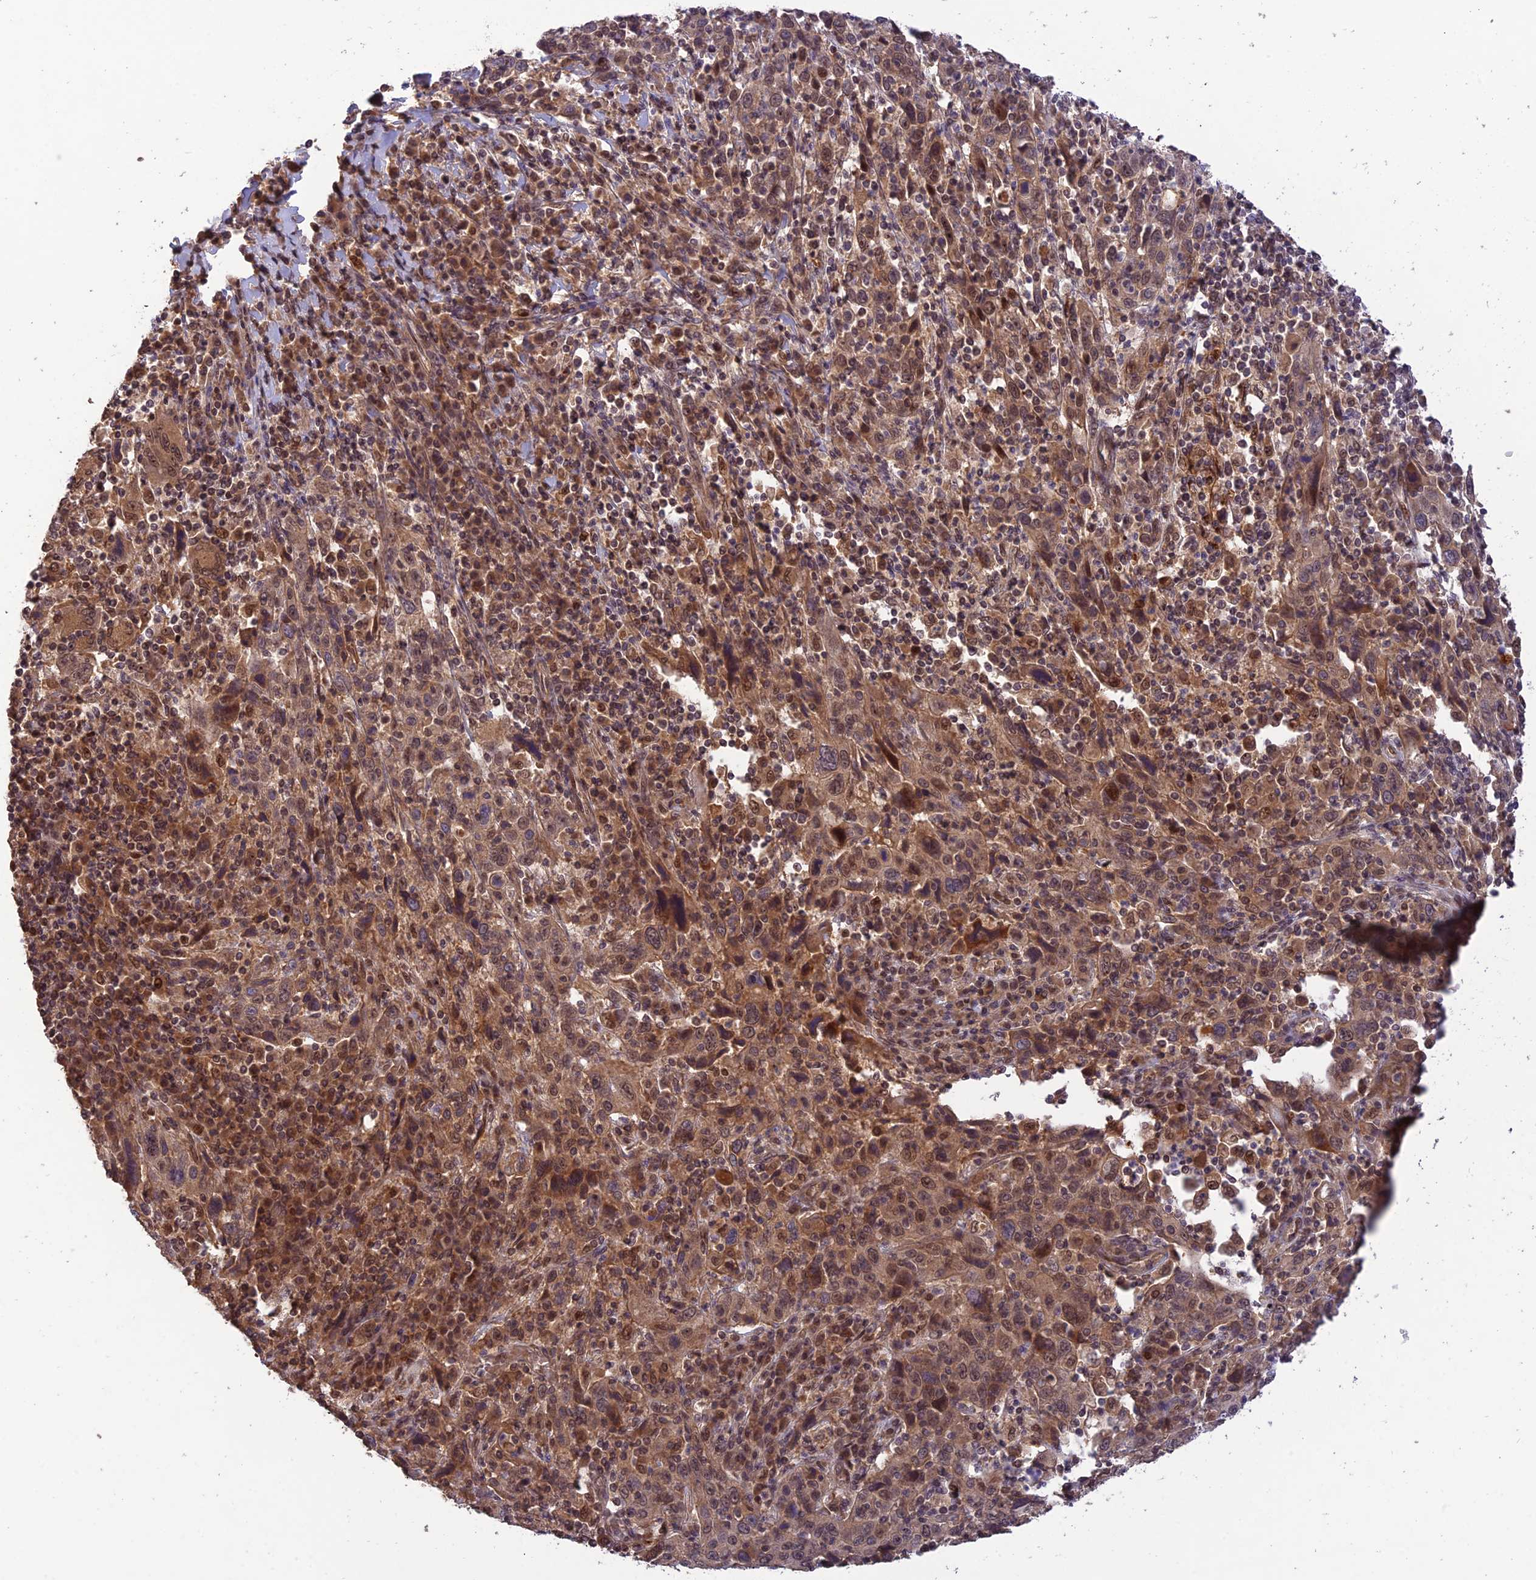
{"staining": {"intensity": "moderate", "quantity": ">75%", "location": "cytoplasmic/membranous,nuclear"}, "tissue": "cervical cancer", "cell_type": "Tumor cells", "image_type": "cancer", "snomed": [{"axis": "morphology", "description": "Squamous cell carcinoma, NOS"}, {"axis": "topography", "description": "Cervix"}], "caption": "Cervical squamous cell carcinoma tissue demonstrates moderate cytoplasmic/membranous and nuclear staining in approximately >75% of tumor cells Ihc stains the protein in brown and the nuclei are stained blue.", "gene": "REV1", "patient": {"sex": "female", "age": 46}}